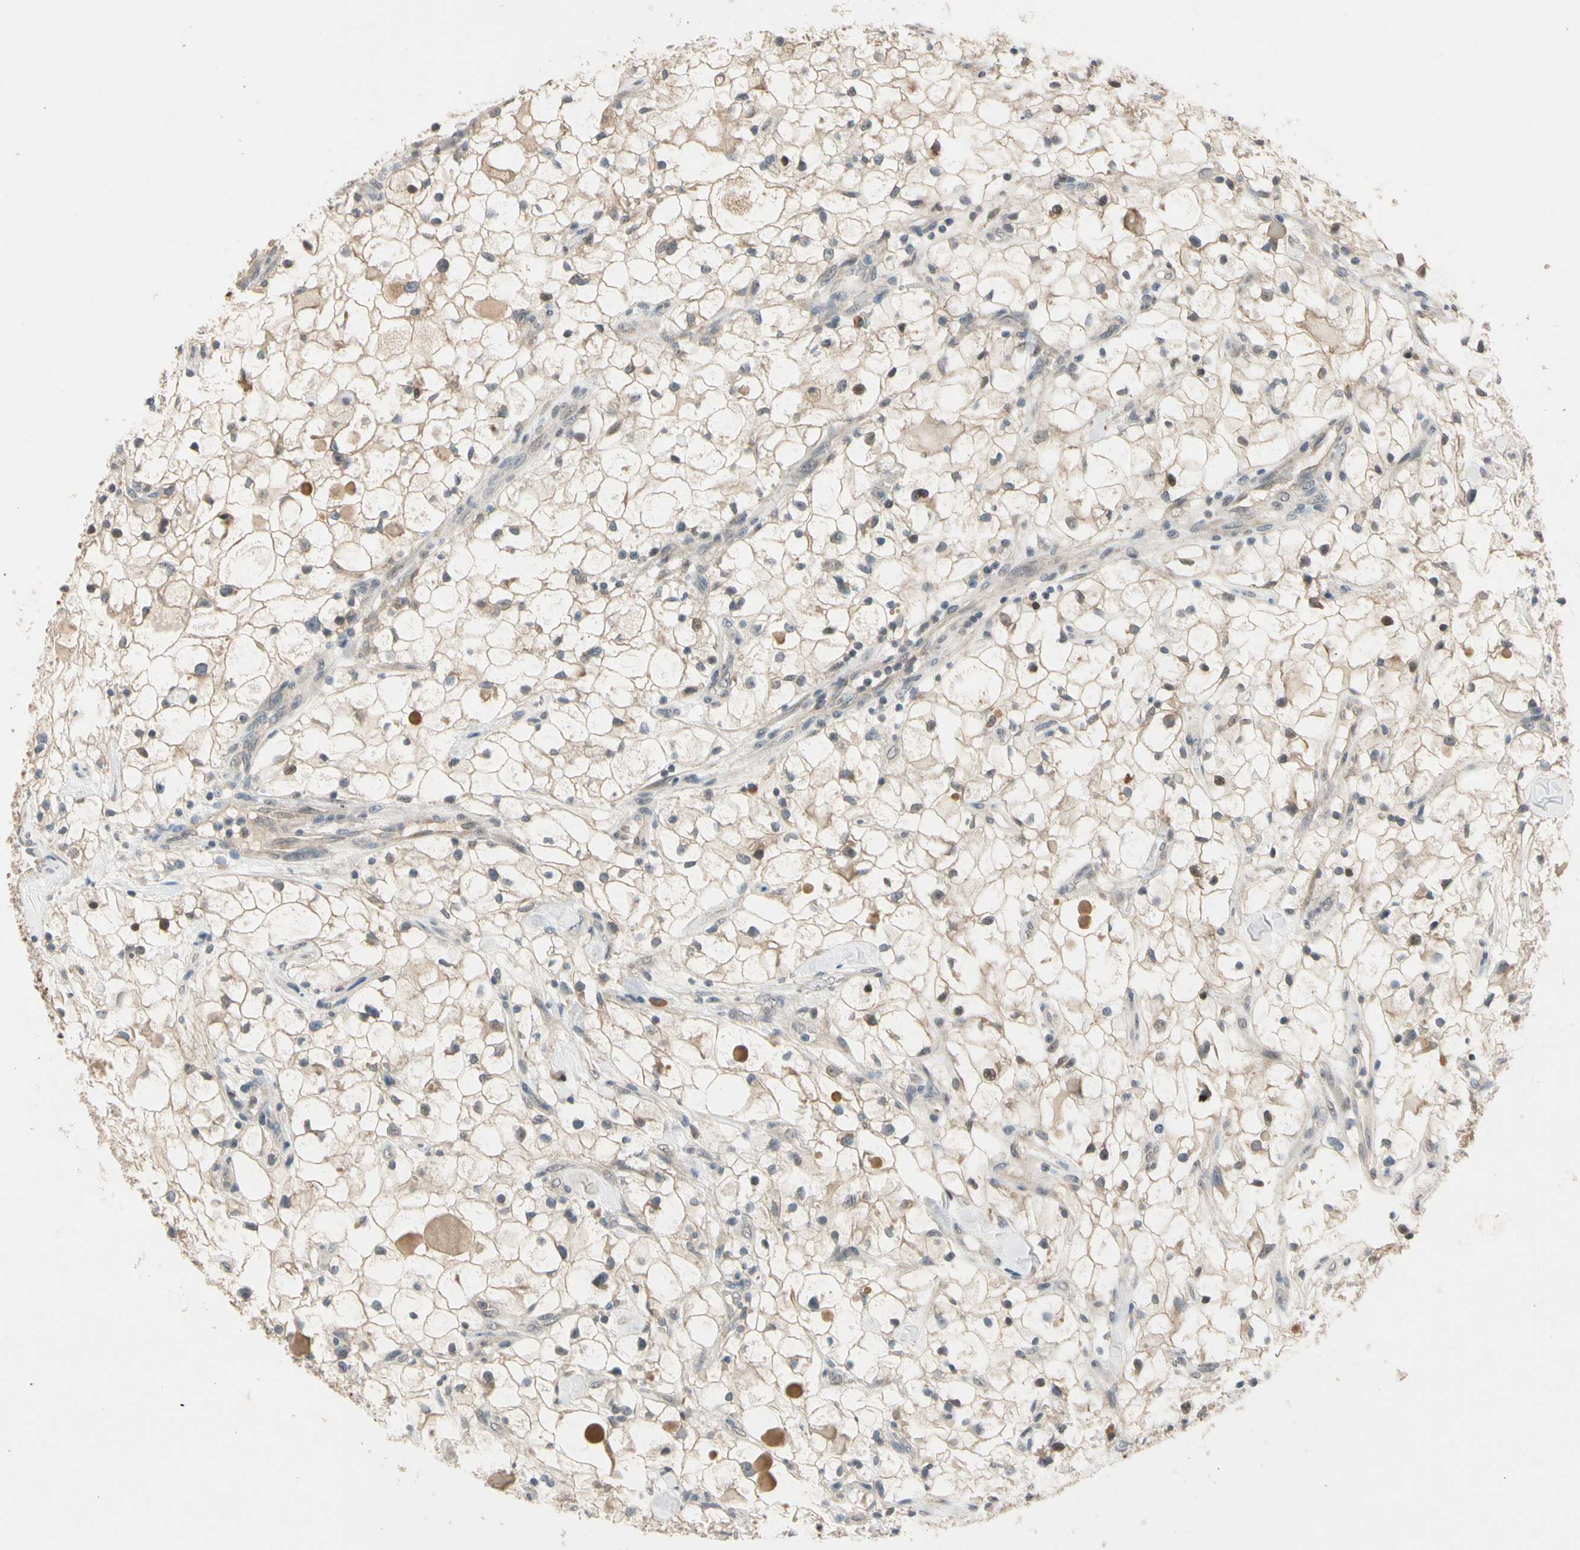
{"staining": {"intensity": "weak", "quantity": "25%-75%", "location": "cytoplasmic/membranous,nuclear"}, "tissue": "renal cancer", "cell_type": "Tumor cells", "image_type": "cancer", "snomed": [{"axis": "morphology", "description": "Adenocarcinoma, NOS"}, {"axis": "topography", "description": "Kidney"}], "caption": "The image shows immunohistochemical staining of renal adenocarcinoma. There is weak cytoplasmic/membranous and nuclear staining is present in about 25%-75% of tumor cells.", "gene": "RIOX2", "patient": {"sex": "female", "age": 60}}